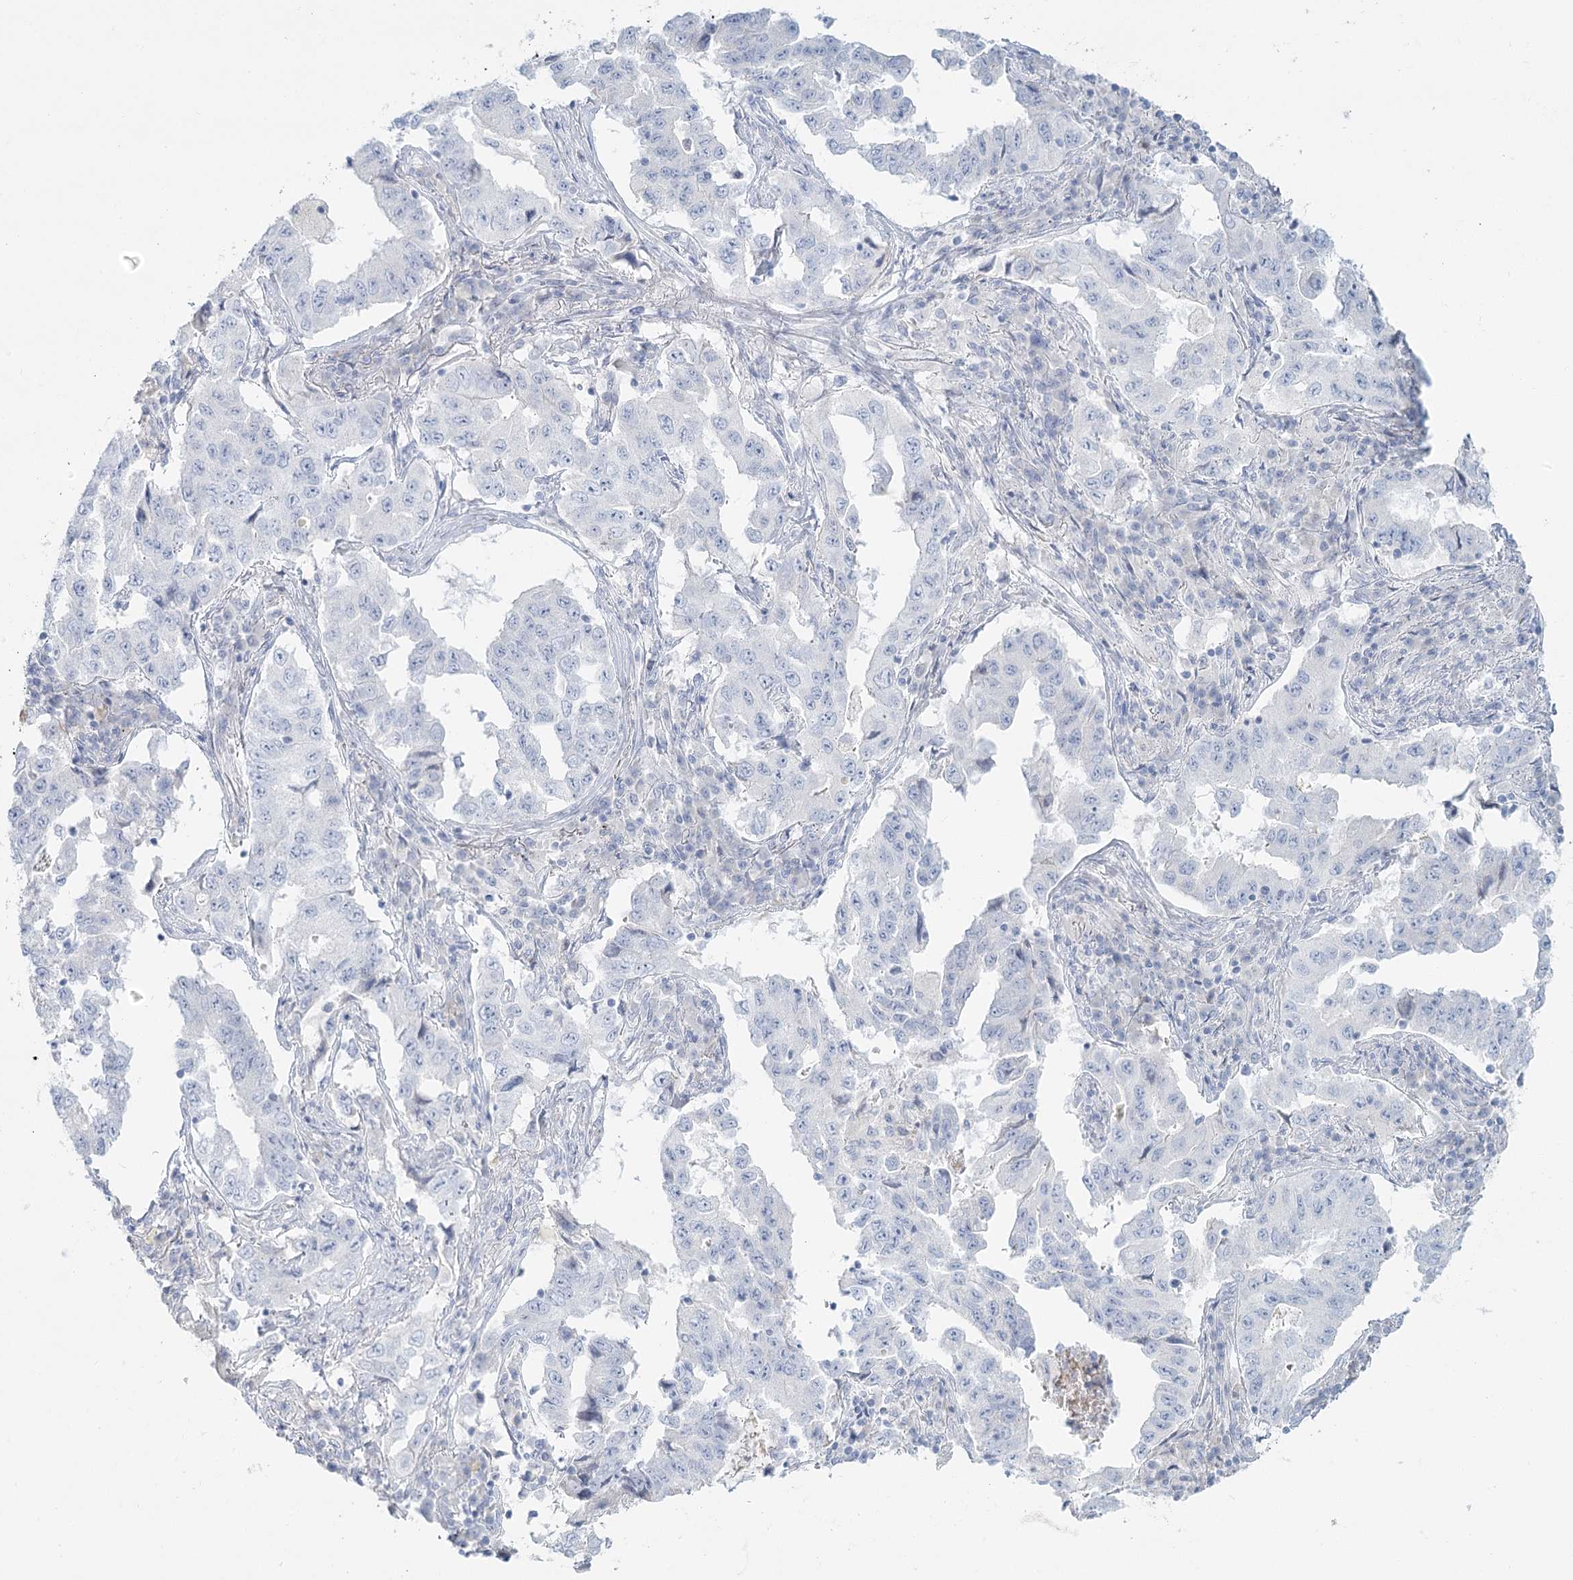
{"staining": {"intensity": "negative", "quantity": "none", "location": "none"}, "tissue": "lung cancer", "cell_type": "Tumor cells", "image_type": "cancer", "snomed": [{"axis": "morphology", "description": "Adenocarcinoma, NOS"}, {"axis": "topography", "description": "Lung"}], "caption": "The IHC micrograph has no significant positivity in tumor cells of lung cancer (adenocarcinoma) tissue.", "gene": "DMGDH", "patient": {"sex": "female", "age": 51}}